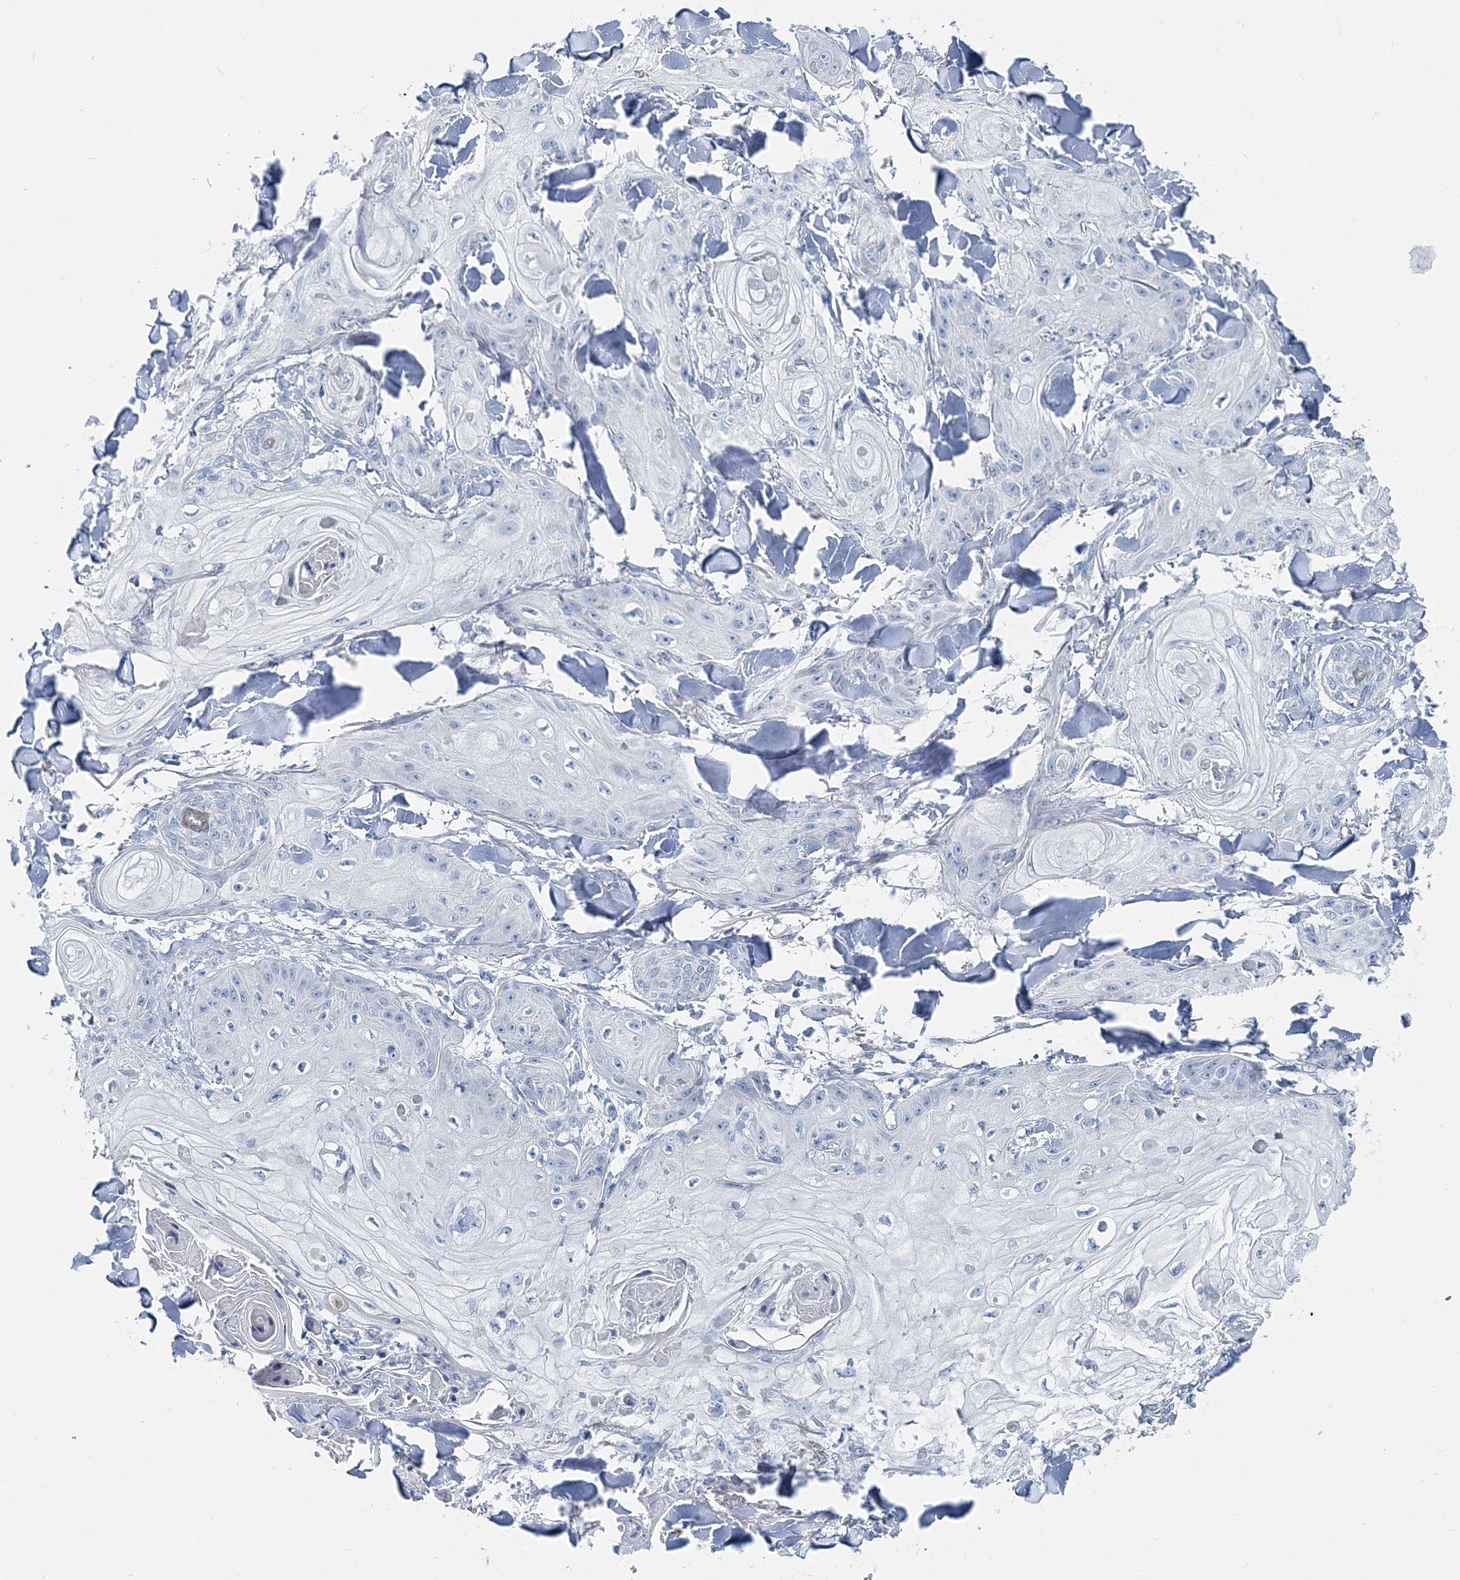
{"staining": {"intensity": "negative", "quantity": "none", "location": "none"}, "tissue": "skin cancer", "cell_type": "Tumor cells", "image_type": "cancer", "snomed": [{"axis": "morphology", "description": "Squamous cell carcinoma, NOS"}, {"axis": "topography", "description": "Skin"}], "caption": "An IHC micrograph of squamous cell carcinoma (skin) is shown. There is no staining in tumor cells of squamous cell carcinoma (skin).", "gene": "GABARAPL2", "patient": {"sex": "male", "age": 74}}